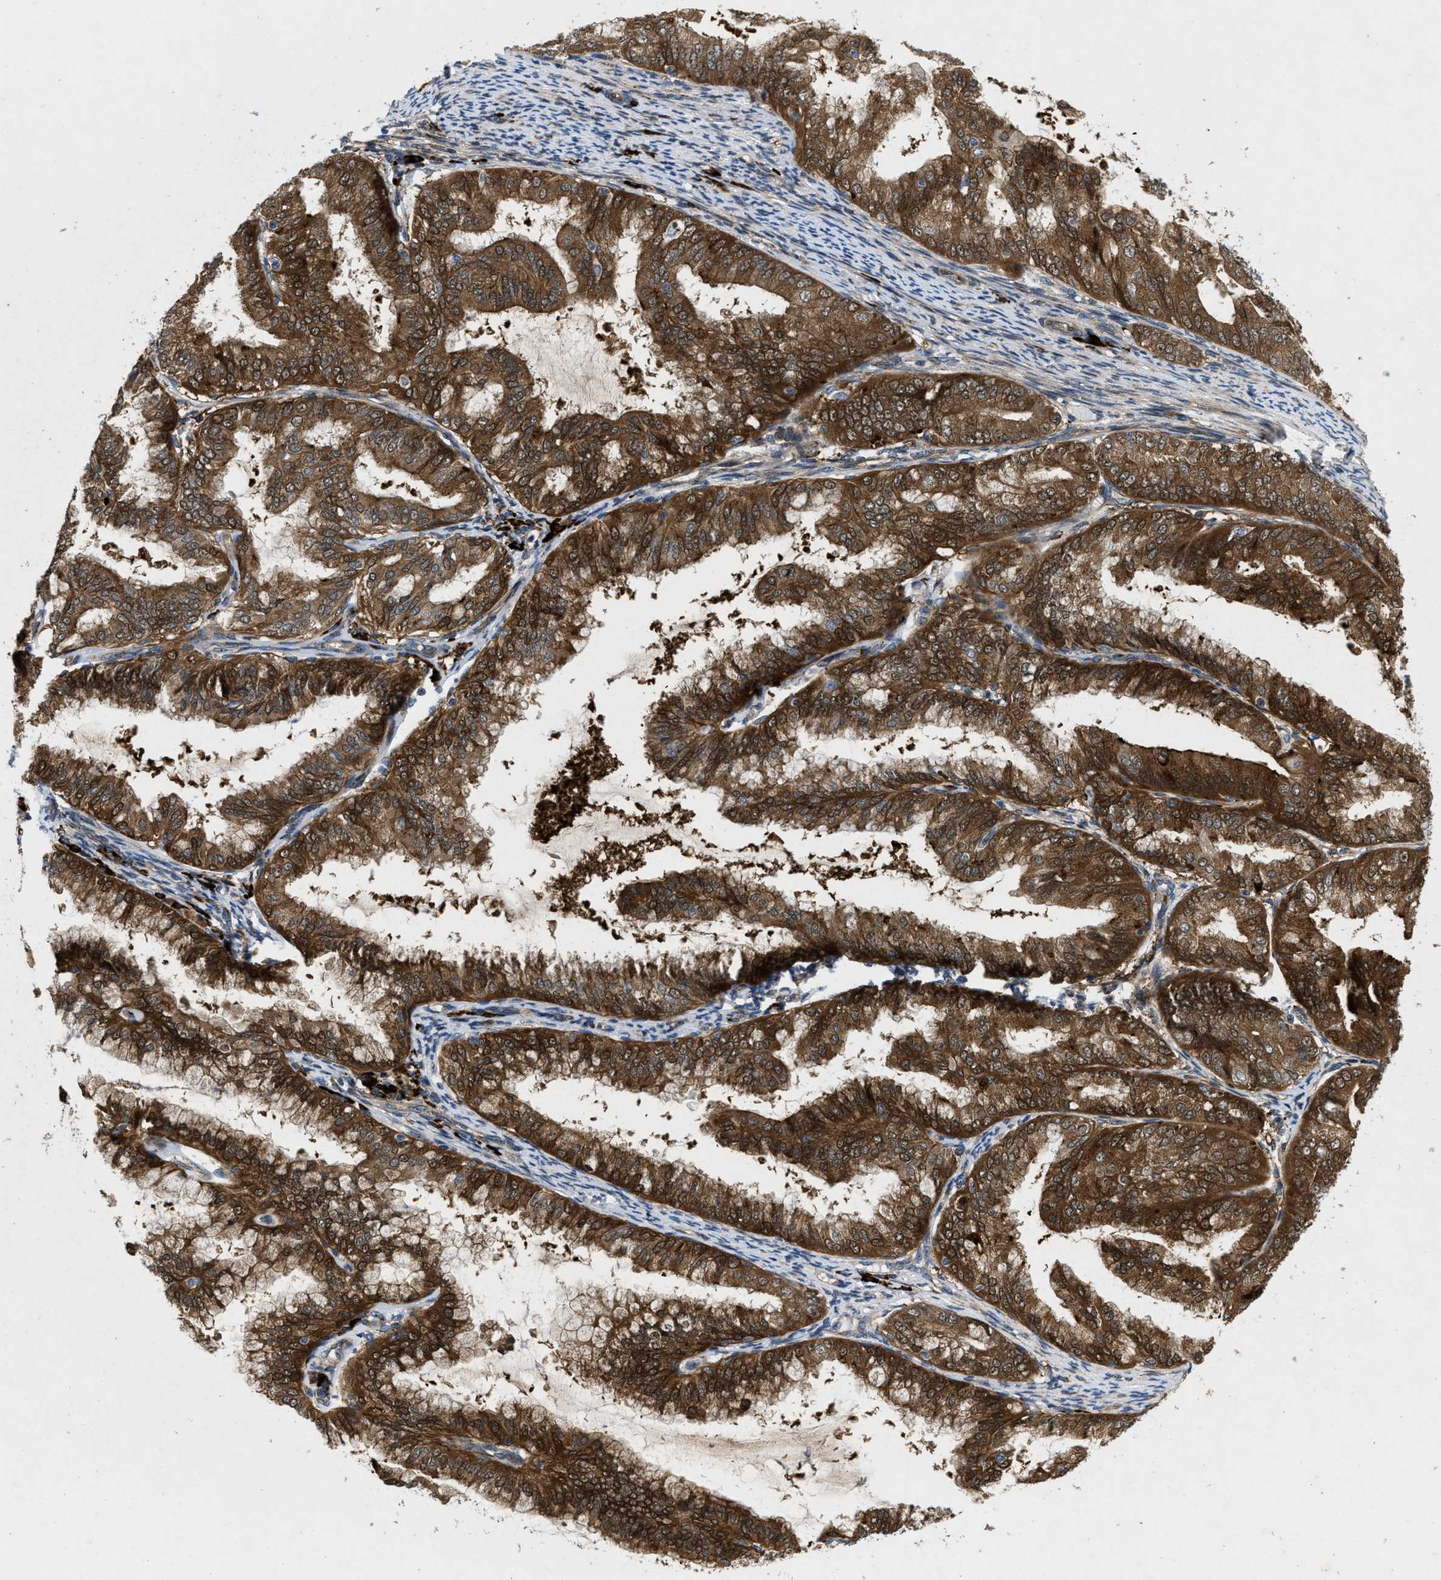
{"staining": {"intensity": "strong", "quantity": ">75%", "location": "cytoplasmic/membranous,nuclear"}, "tissue": "endometrial cancer", "cell_type": "Tumor cells", "image_type": "cancer", "snomed": [{"axis": "morphology", "description": "Adenocarcinoma, NOS"}, {"axis": "topography", "description": "Endometrium"}], "caption": "There is high levels of strong cytoplasmic/membranous and nuclear positivity in tumor cells of adenocarcinoma (endometrial), as demonstrated by immunohistochemical staining (brown color).", "gene": "HSPA12B", "patient": {"sex": "female", "age": 63}}